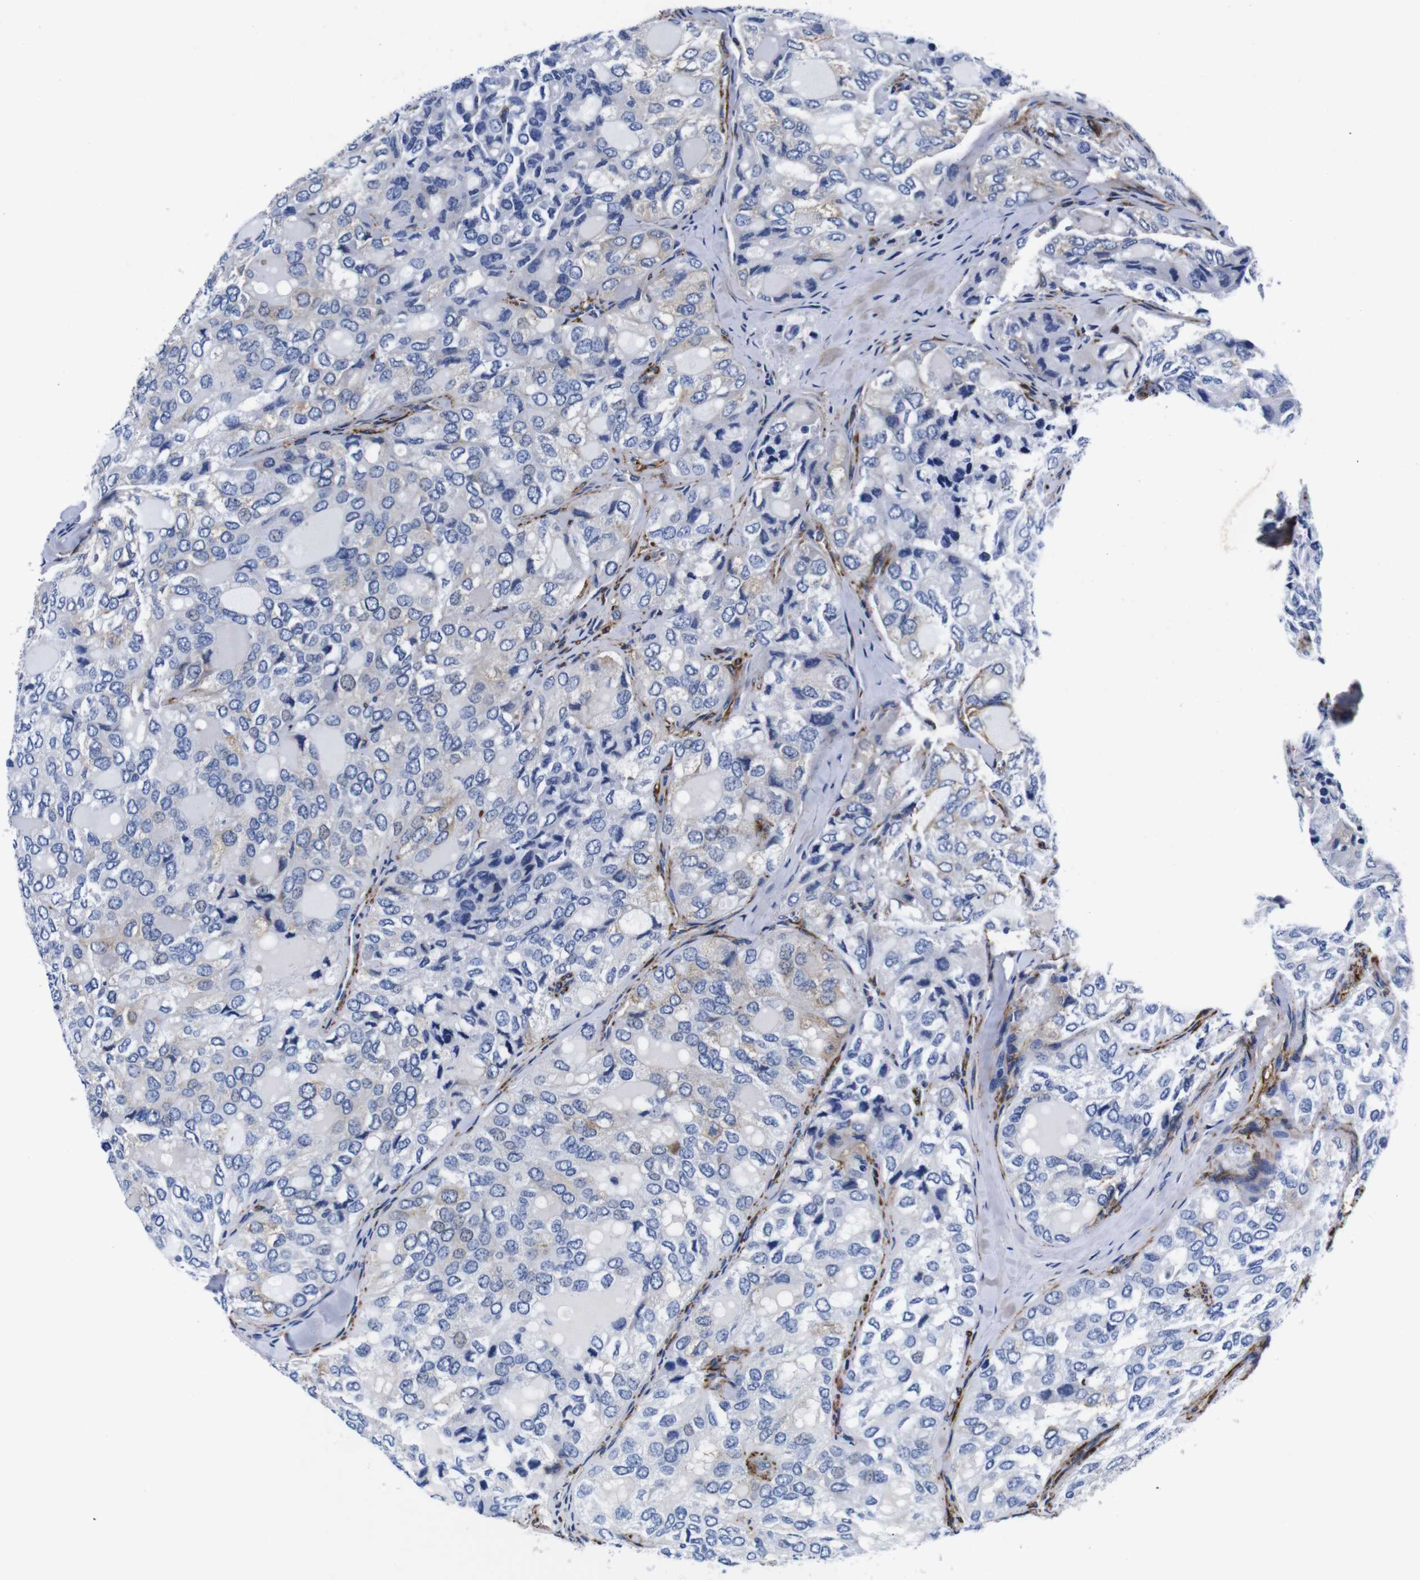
{"staining": {"intensity": "negative", "quantity": "none", "location": "none"}, "tissue": "thyroid cancer", "cell_type": "Tumor cells", "image_type": "cancer", "snomed": [{"axis": "morphology", "description": "Follicular adenoma carcinoma, NOS"}, {"axis": "topography", "description": "Thyroid gland"}], "caption": "Tumor cells are negative for protein expression in human thyroid follicular adenoma carcinoma. (Stains: DAB immunohistochemistry with hematoxylin counter stain, Microscopy: brightfield microscopy at high magnification).", "gene": "LRIG1", "patient": {"sex": "male", "age": 75}}